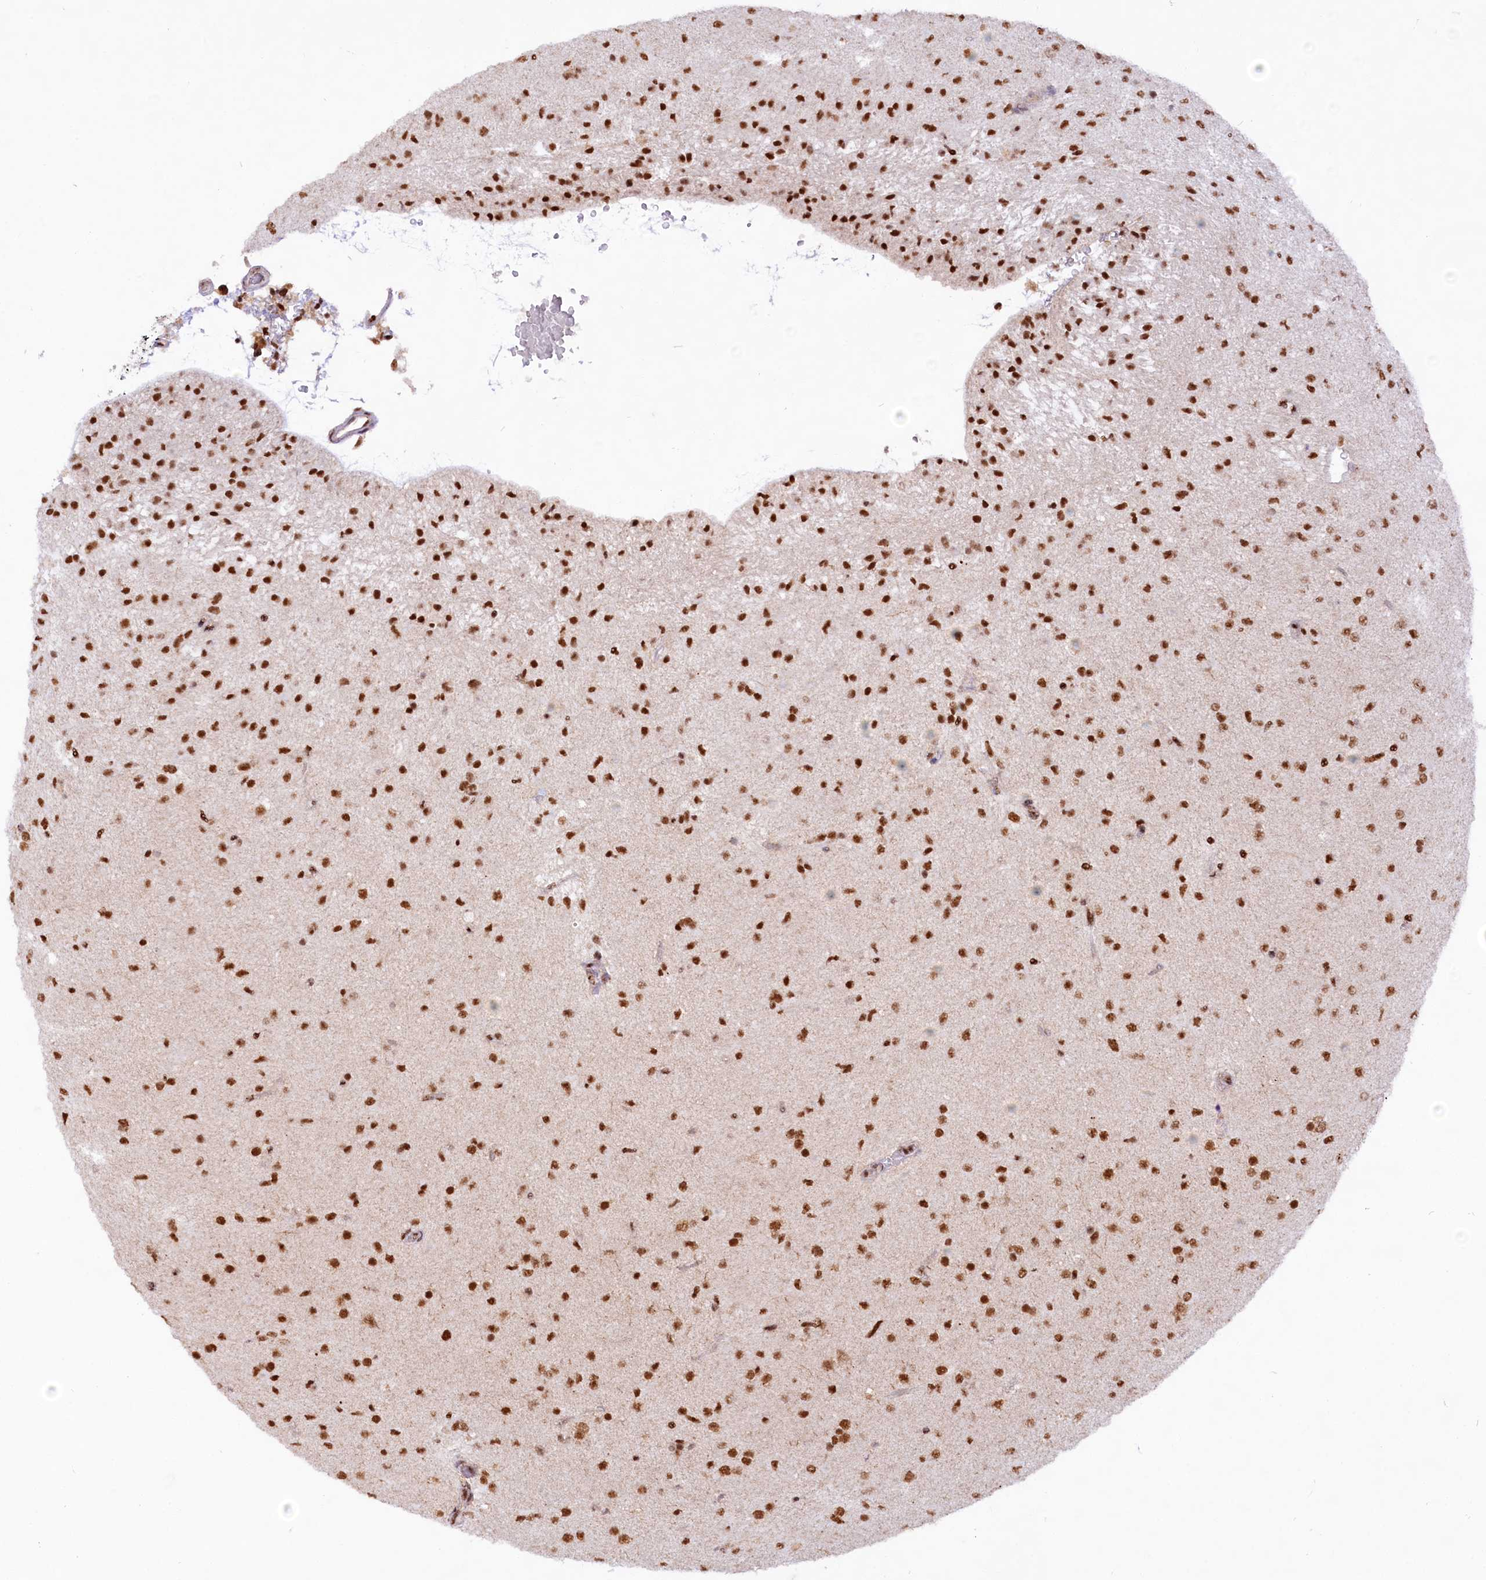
{"staining": {"intensity": "strong", "quantity": ">75%", "location": "nuclear"}, "tissue": "glioma", "cell_type": "Tumor cells", "image_type": "cancer", "snomed": [{"axis": "morphology", "description": "Glioma, malignant, Low grade"}, {"axis": "topography", "description": "Brain"}], "caption": "Tumor cells exhibit high levels of strong nuclear expression in approximately >75% of cells in human glioma.", "gene": "HIRA", "patient": {"sex": "male", "age": 65}}